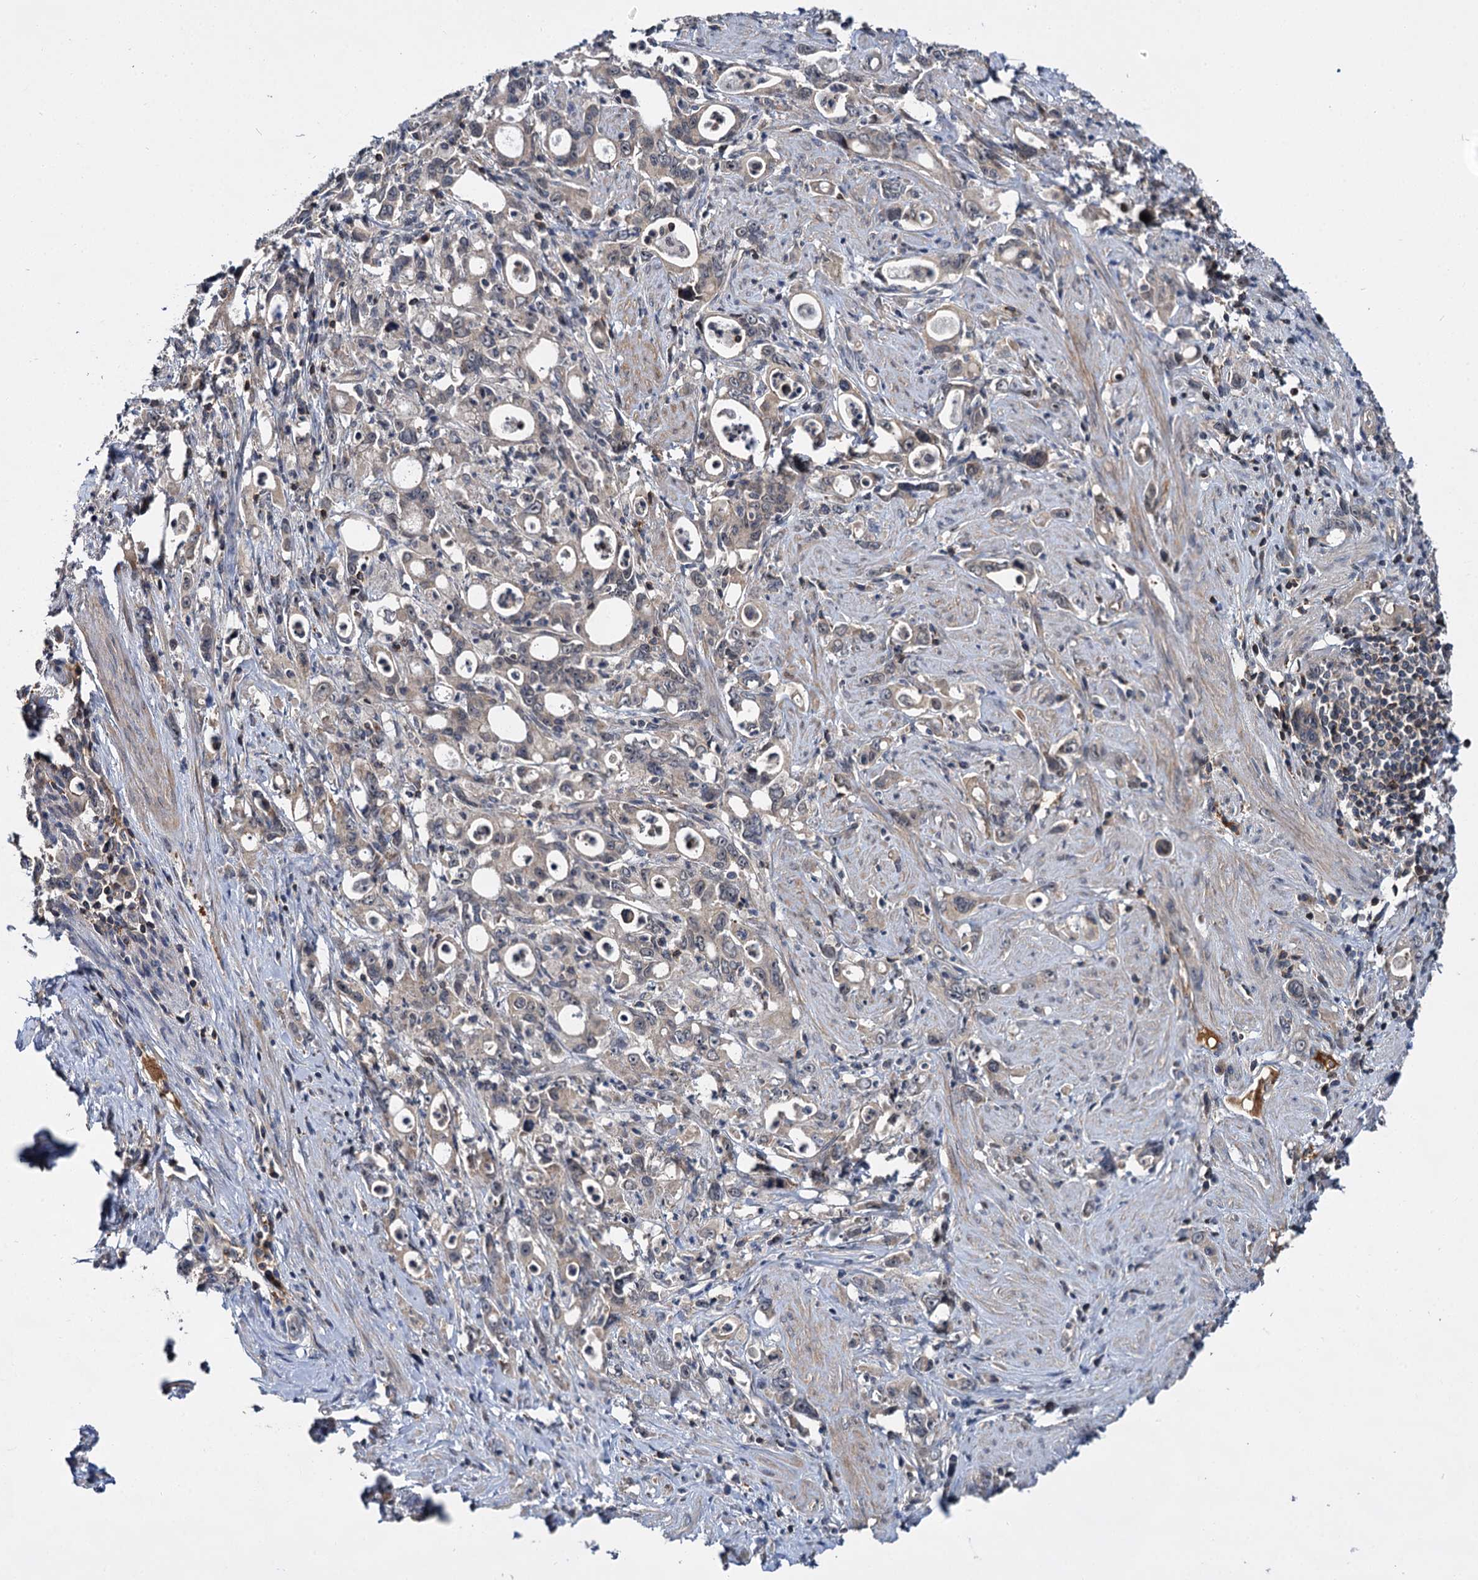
{"staining": {"intensity": "weak", "quantity": "<25%", "location": "cytoplasmic/membranous"}, "tissue": "stomach cancer", "cell_type": "Tumor cells", "image_type": "cancer", "snomed": [{"axis": "morphology", "description": "Adenocarcinoma, NOS"}, {"axis": "topography", "description": "Stomach, lower"}], "caption": "This is an immunohistochemistry (IHC) histopathology image of human stomach adenocarcinoma. There is no staining in tumor cells.", "gene": "ABLIM1", "patient": {"sex": "female", "age": 43}}